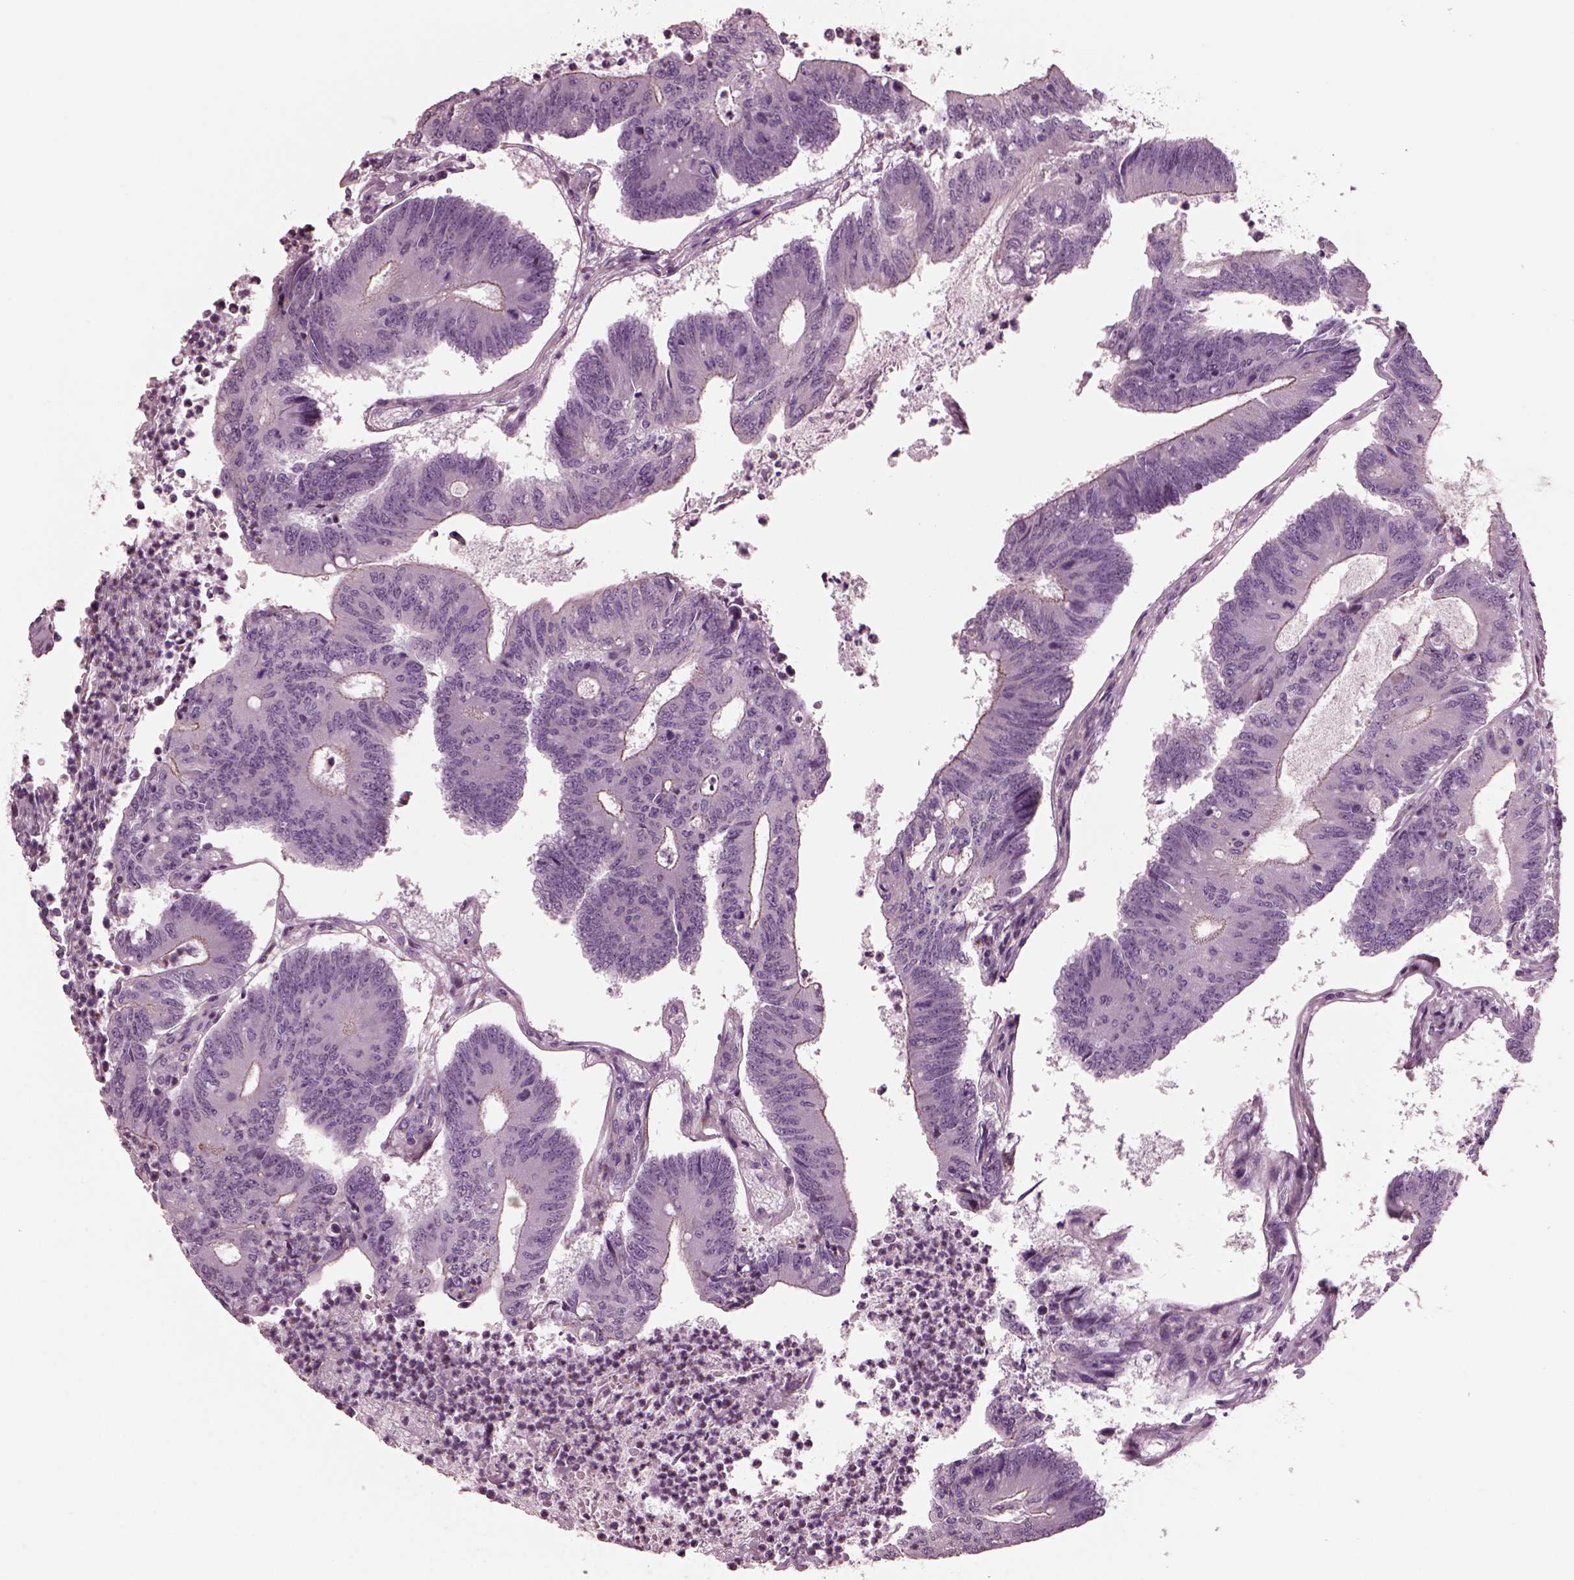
{"staining": {"intensity": "moderate", "quantity": "<25%", "location": "cytoplasmic/membranous"}, "tissue": "colorectal cancer", "cell_type": "Tumor cells", "image_type": "cancer", "snomed": [{"axis": "morphology", "description": "Adenocarcinoma, NOS"}, {"axis": "topography", "description": "Colon"}], "caption": "Brown immunohistochemical staining in colorectal cancer (adenocarcinoma) exhibits moderate cytoplasmic/membranous staining in approximately <25% of tumor cells.", "gene": "GDF11", "patient": {"sex": "female", "age": 70}}